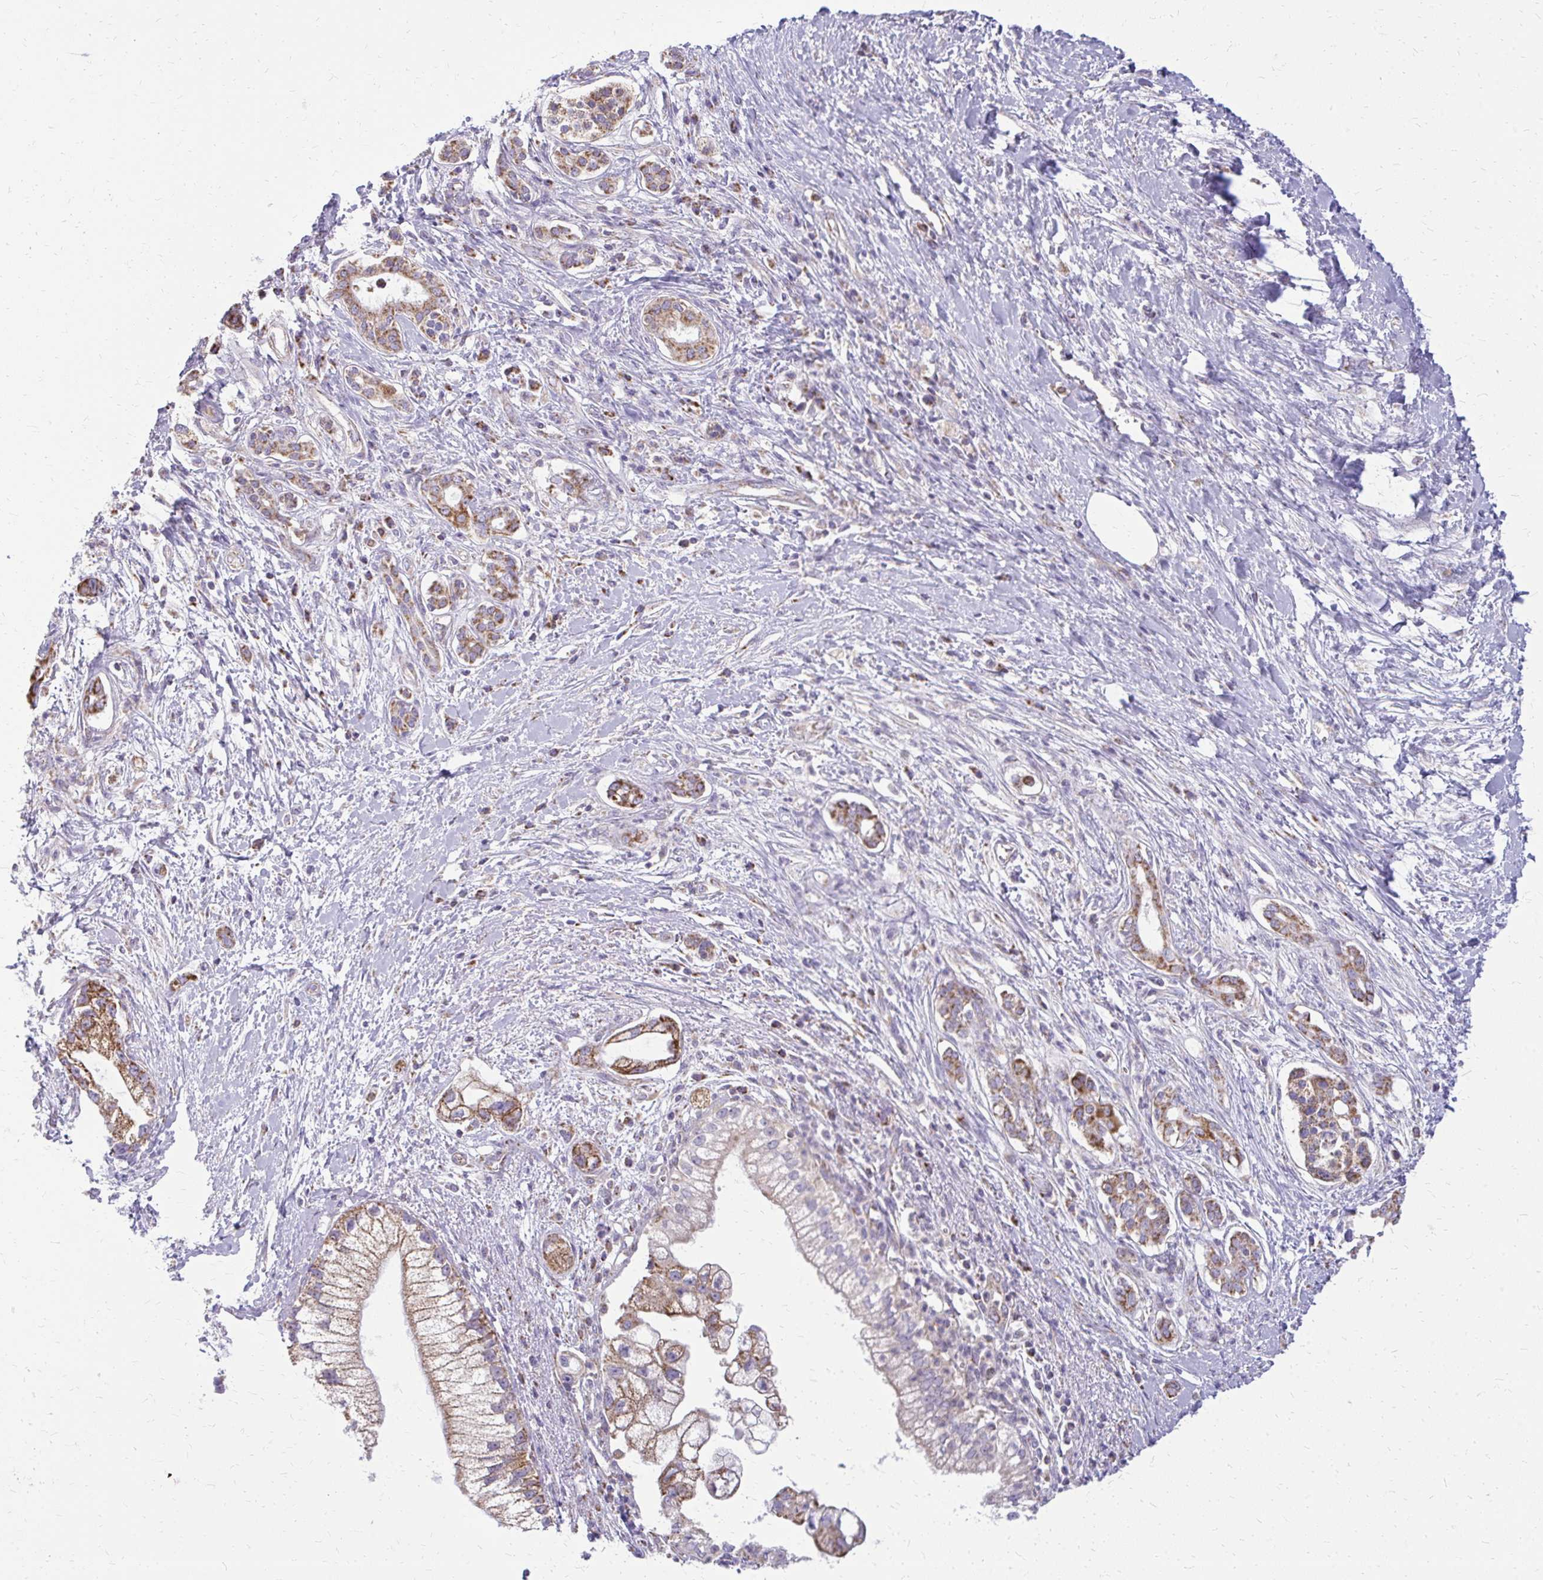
{"staining": {"intensity": "moderate", "quantity": ">75%", "location": "cytoplasmic/membranous"}, "tissue": "pancreatic cancer", "cell_type": "Tumor cells", "image_type": "cancer", "snomed": [{"axis": "morphology", "description": "Adenocarcinoma, NOS"}, {"axis": "topography", "description": "Pancreas"}], "caption": "The micrograph displays immunohistochemical staining of pancreatic adenocarcinoma. There is moderate cytoplasmic/membranous positivity is seen in approximately >75% of tumor cells.", "gene": "IFIT1", "patient": {"sex": "male", "age": 70}}